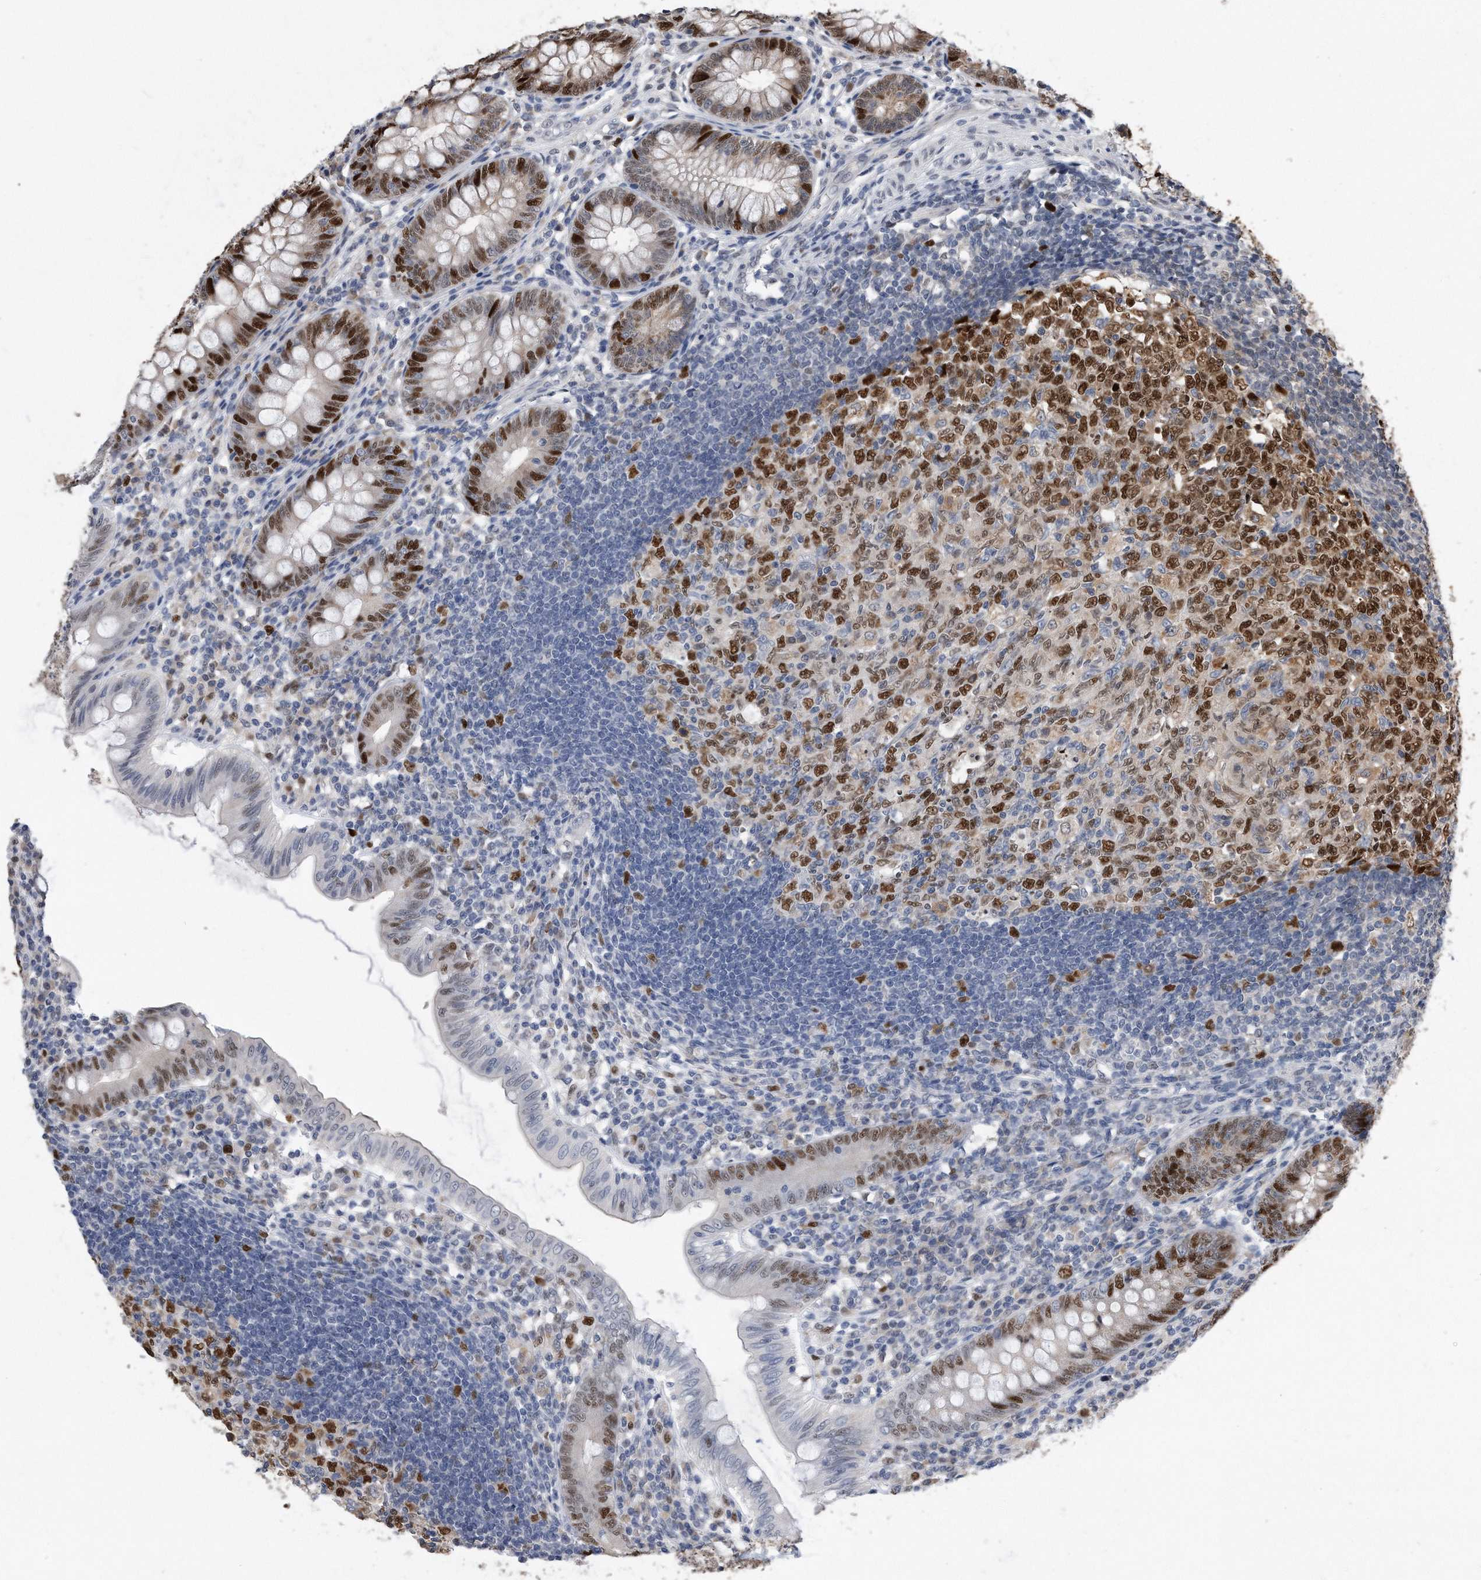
{"staining": {"intensity": "strong", "quantity": "25%-75%", "location": "nuclear"}, "tissue": "appendix", "cell_type": "Glandular cells", "image_type": "normal", "snomed": [{"axis": "morphology", "description": "Normal tissue, NOS"}, {"axis": "topography", "description": "Appendix"}], "caption": "Immunohistochemistry (IHC) micrograph of unremarkable appendix: human appendix stained using IHC exhibits high levels of strong protein expression localized specifically in the nuclear of glandular cells, appearing as a nuclear brown color.", "gene": "PCNA", "patient": {"sex": "male", "age": 14}}